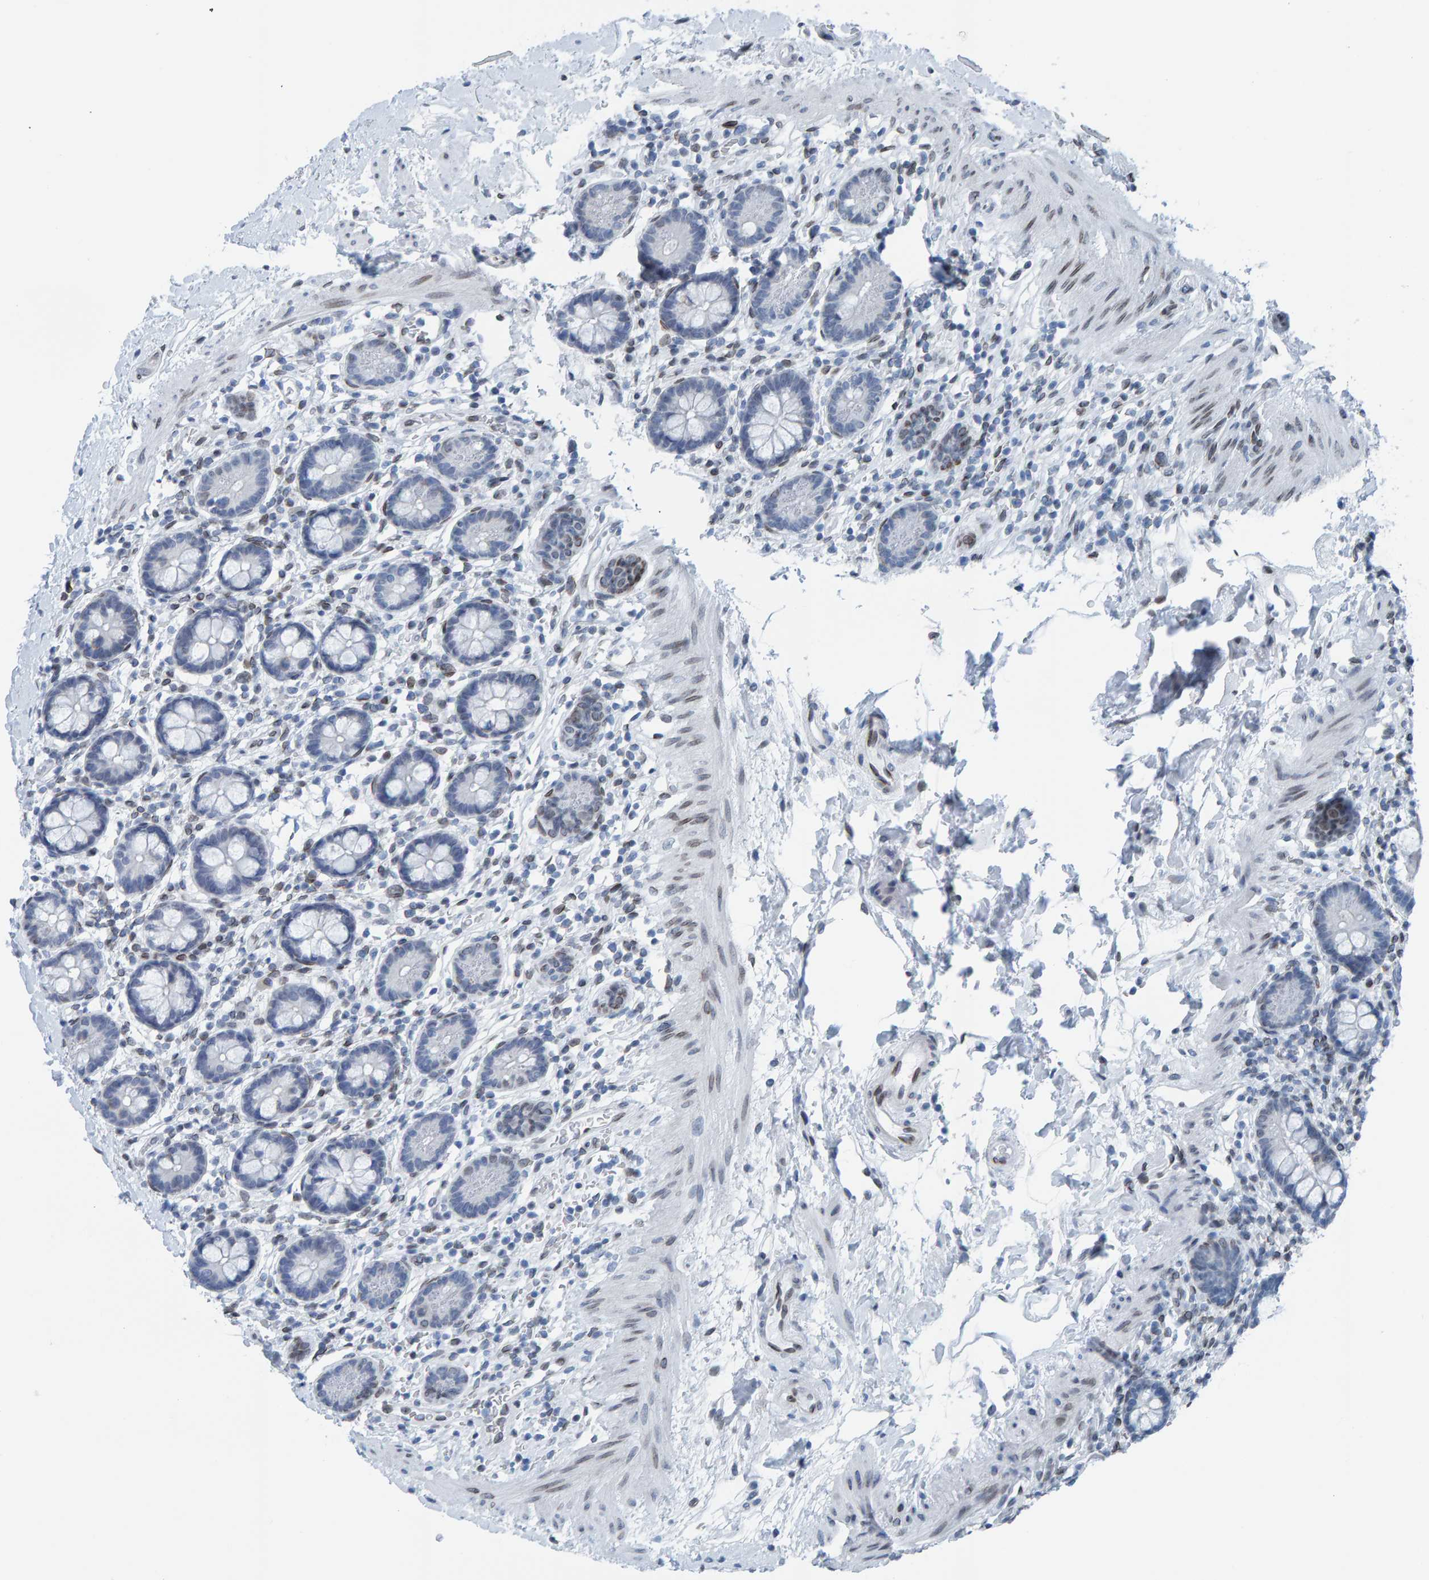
{"staining": {"intensity": "negative", "quantity": "none", "location": "none"}, "tissue": "small intestine", "cell_type": "Glandular cells", "image_type": "normal", "snomed": [{"axis": "morphology", "description": "Normal tissue, NOS"}, {"axis": "topography", "description": "Small intestine"}], "caption": "The immunohistochemistry (IHC) photomicrograph has no significant positivity in glandular cells of small intestine.", "gene": "LMNB2", "patient": {"sex": "female", "age": 84}}